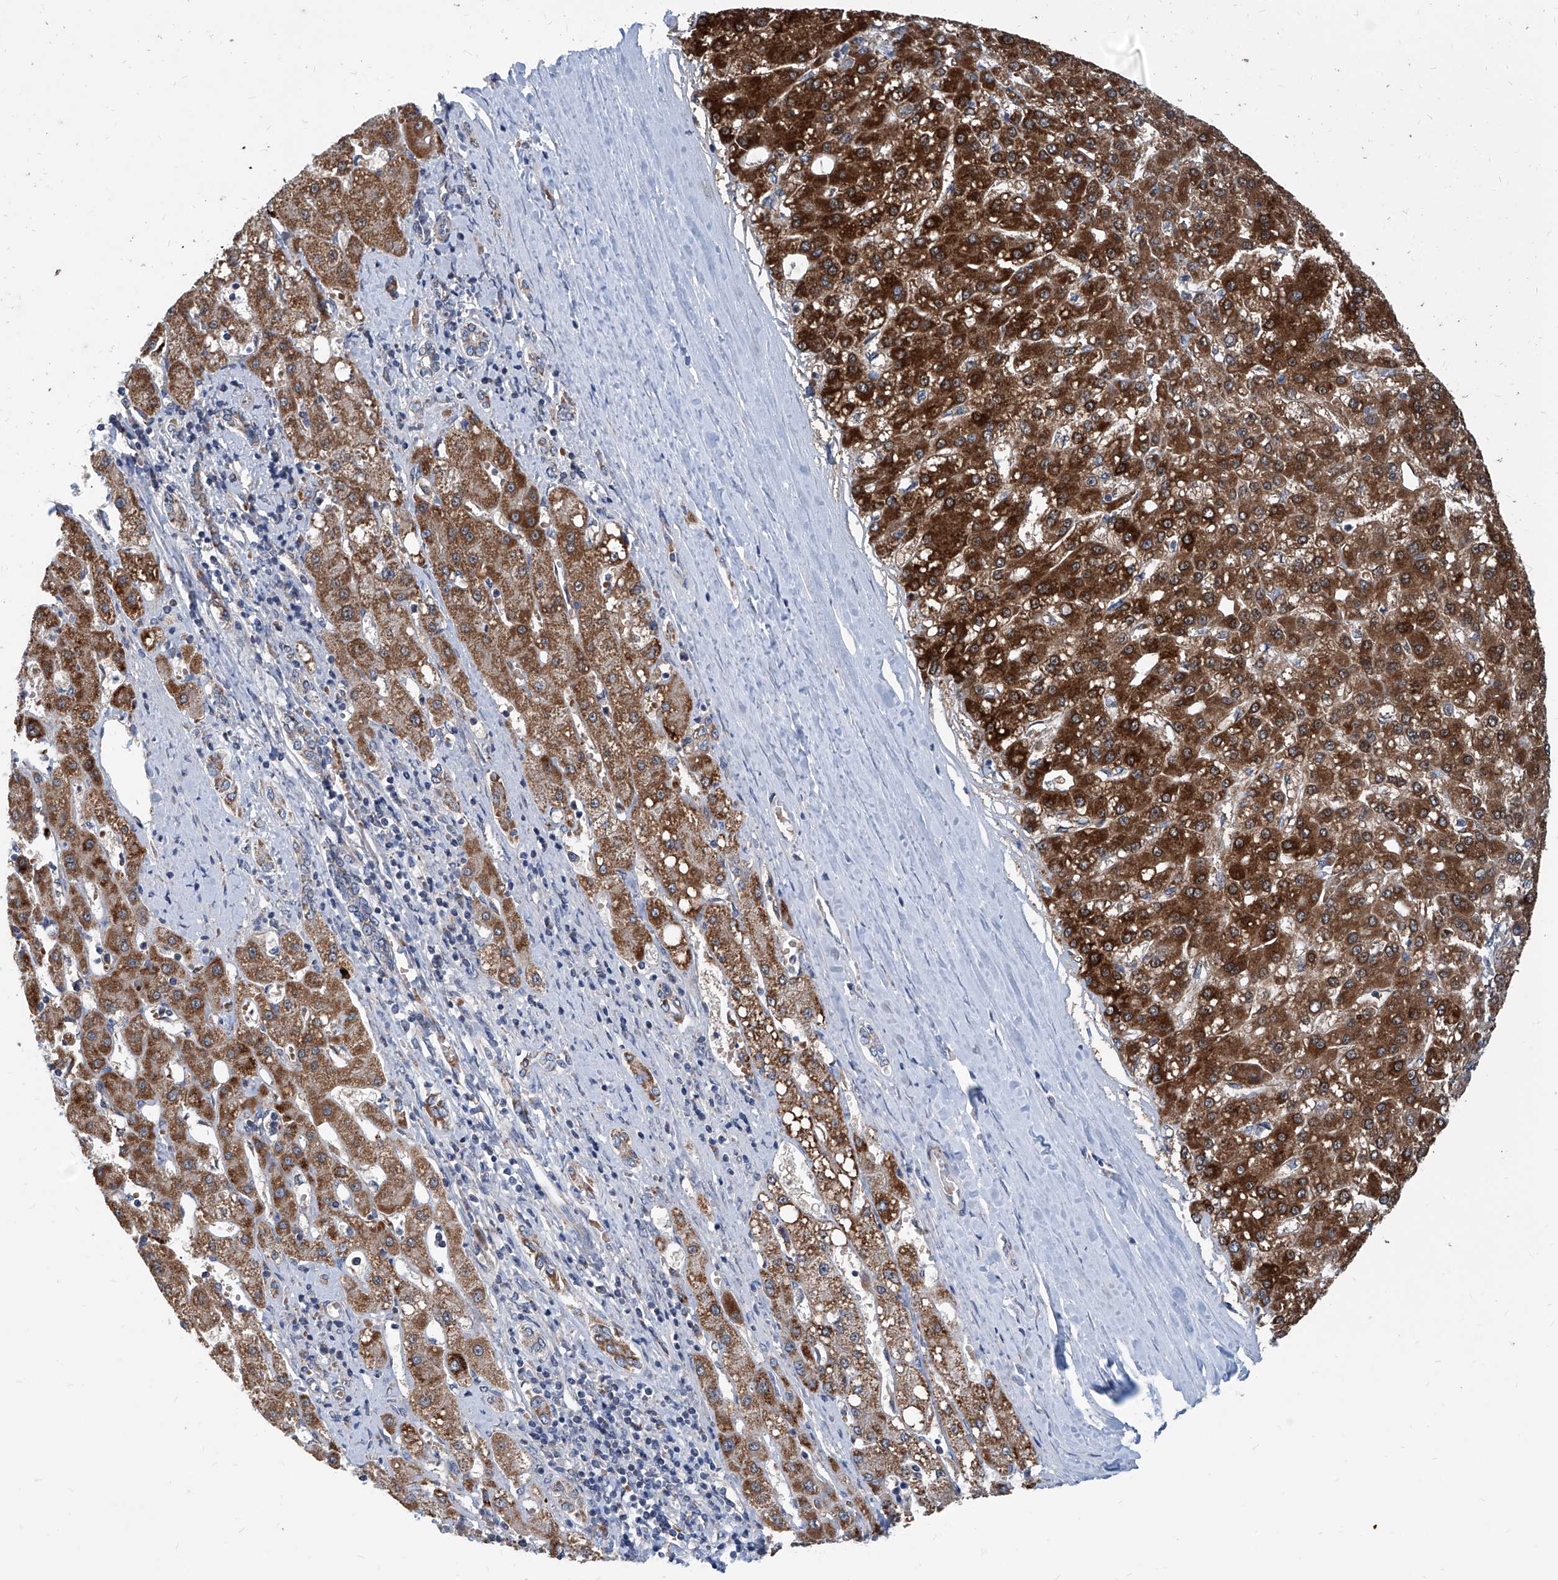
{"staining": {"intensity": "strong", "quantity": ">75%", "location": "cytoplasmic/membranous"}, "tissue": "liver cancer", "cell_type": "Tumor cells", "image_type": "cancer", "snomed": [{"axis": "morphology", "description": "Carcinoma, Hepatocellular, NOS"}, {"axis": "topography", "description": "Liver"}], "caption": "Liver cancer stained with DAB IHC demonstrates high levels of strong cytoplasmic/membranous positivity in about >75% of tumor cells. The staining was performed using DAB, with brown indicating positive protein expression. Nuclei are stained blue with hematoxylin.", "gene": "USP48", "patient": {"sex": "male", "age": 67}}